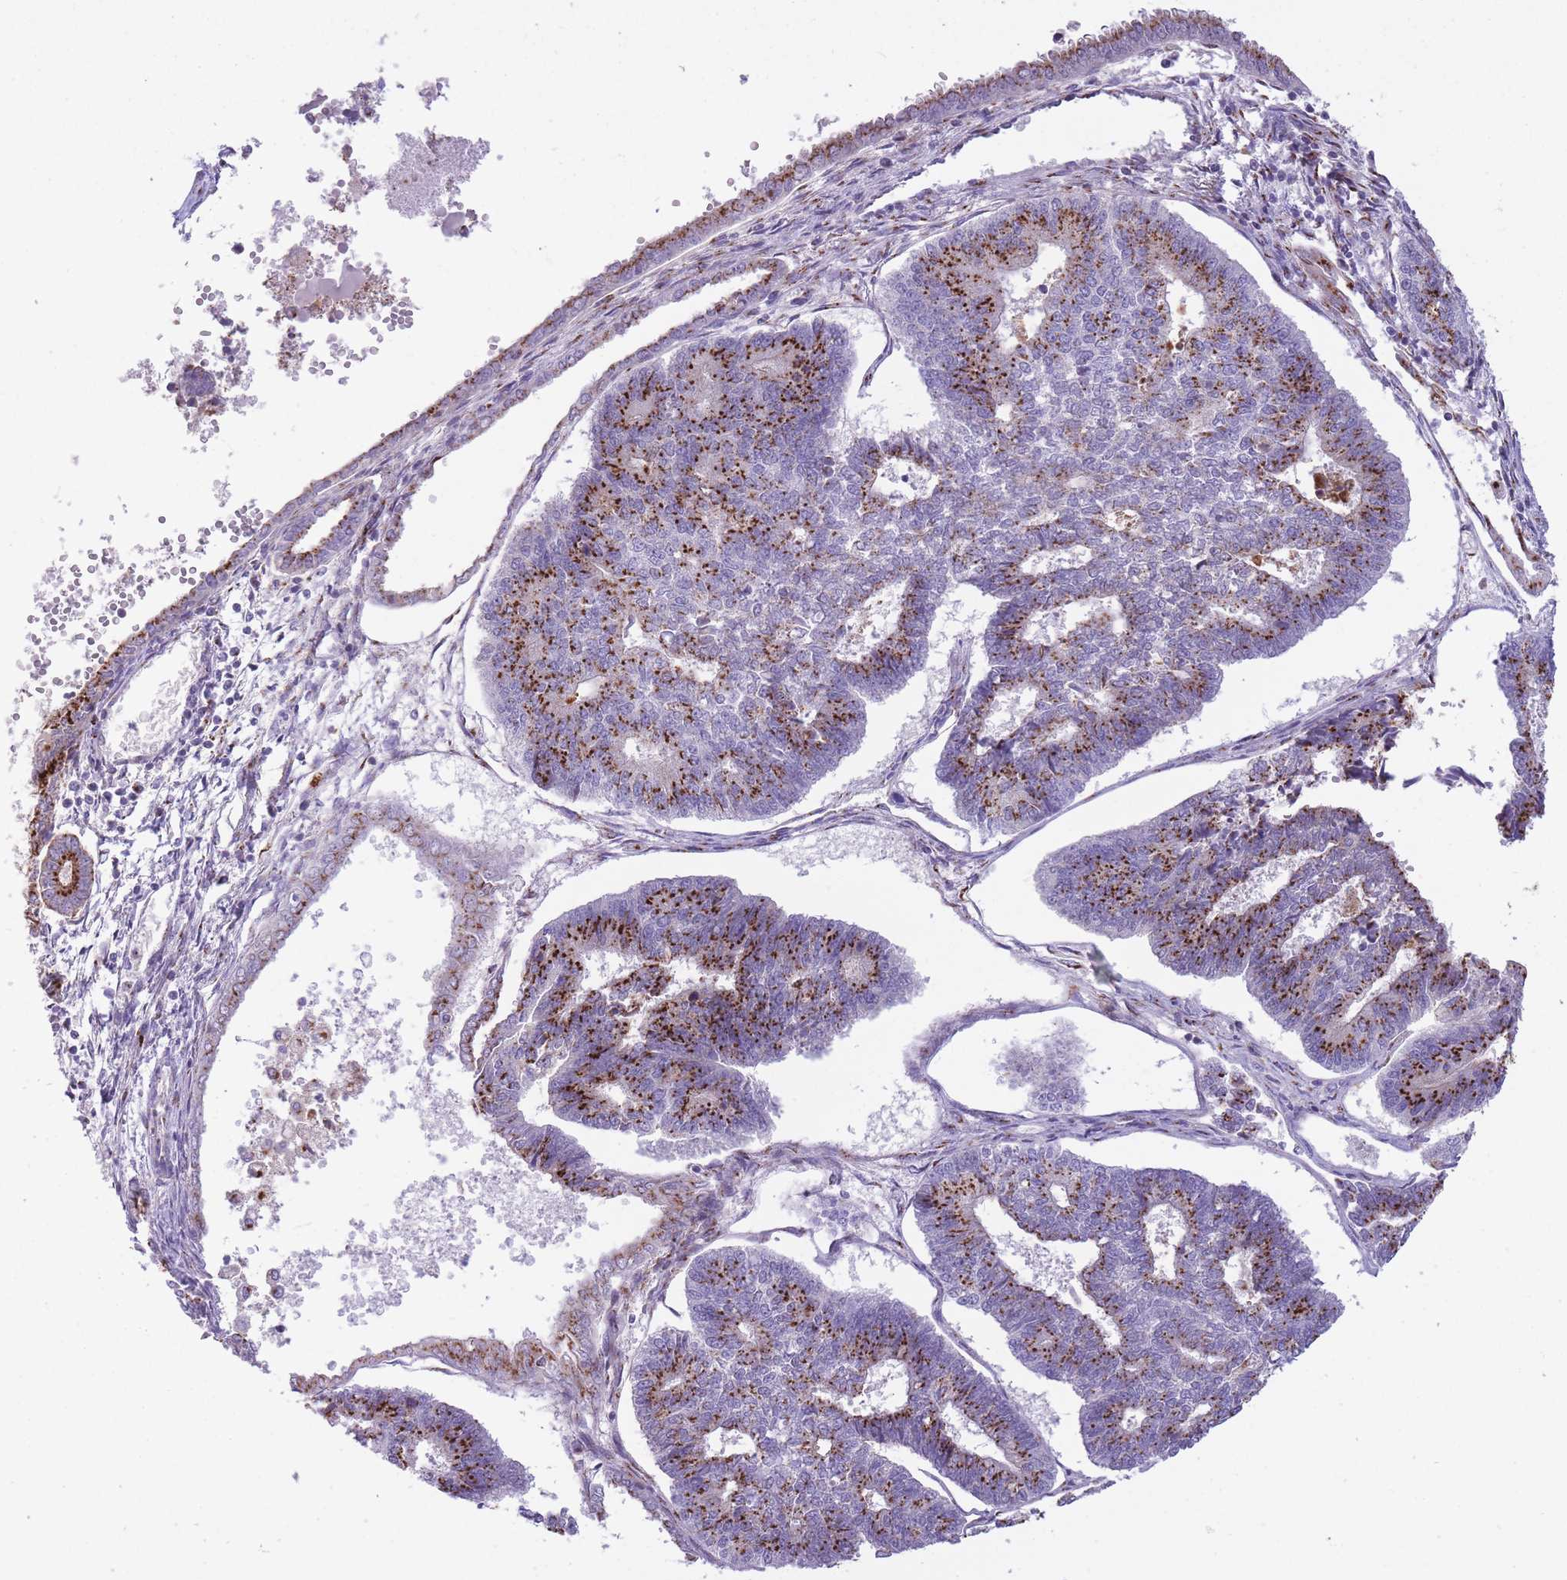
{"staining": {"intensity": "strong", "quantity": ">75%", "location": "cytoplasmic/membranous"}, "tissue": "endometrial cancer", "cell_type": "Tumor cells", "image_type": "cancer", "snomed": [{"axis": "morphology", "description": "Adenocarcinoma, NOS"}, {"axis": "topography", "description": "Endometrium"}], "caption": "The immunohistochemical stain highlights strong cytoplasmic/membranous staining in tumor cells of endometrial cancer (adenocarcinoma) tissue. The staining was performed using DAB (3,3'-diaminobenzidine) to visualize the protein expression in brown, while the nuclei were stained in blue with hematoxylin (Magnification: 20x).", "gene": "B4GALT2", "patient": {"sex": "female", "age": 70}}